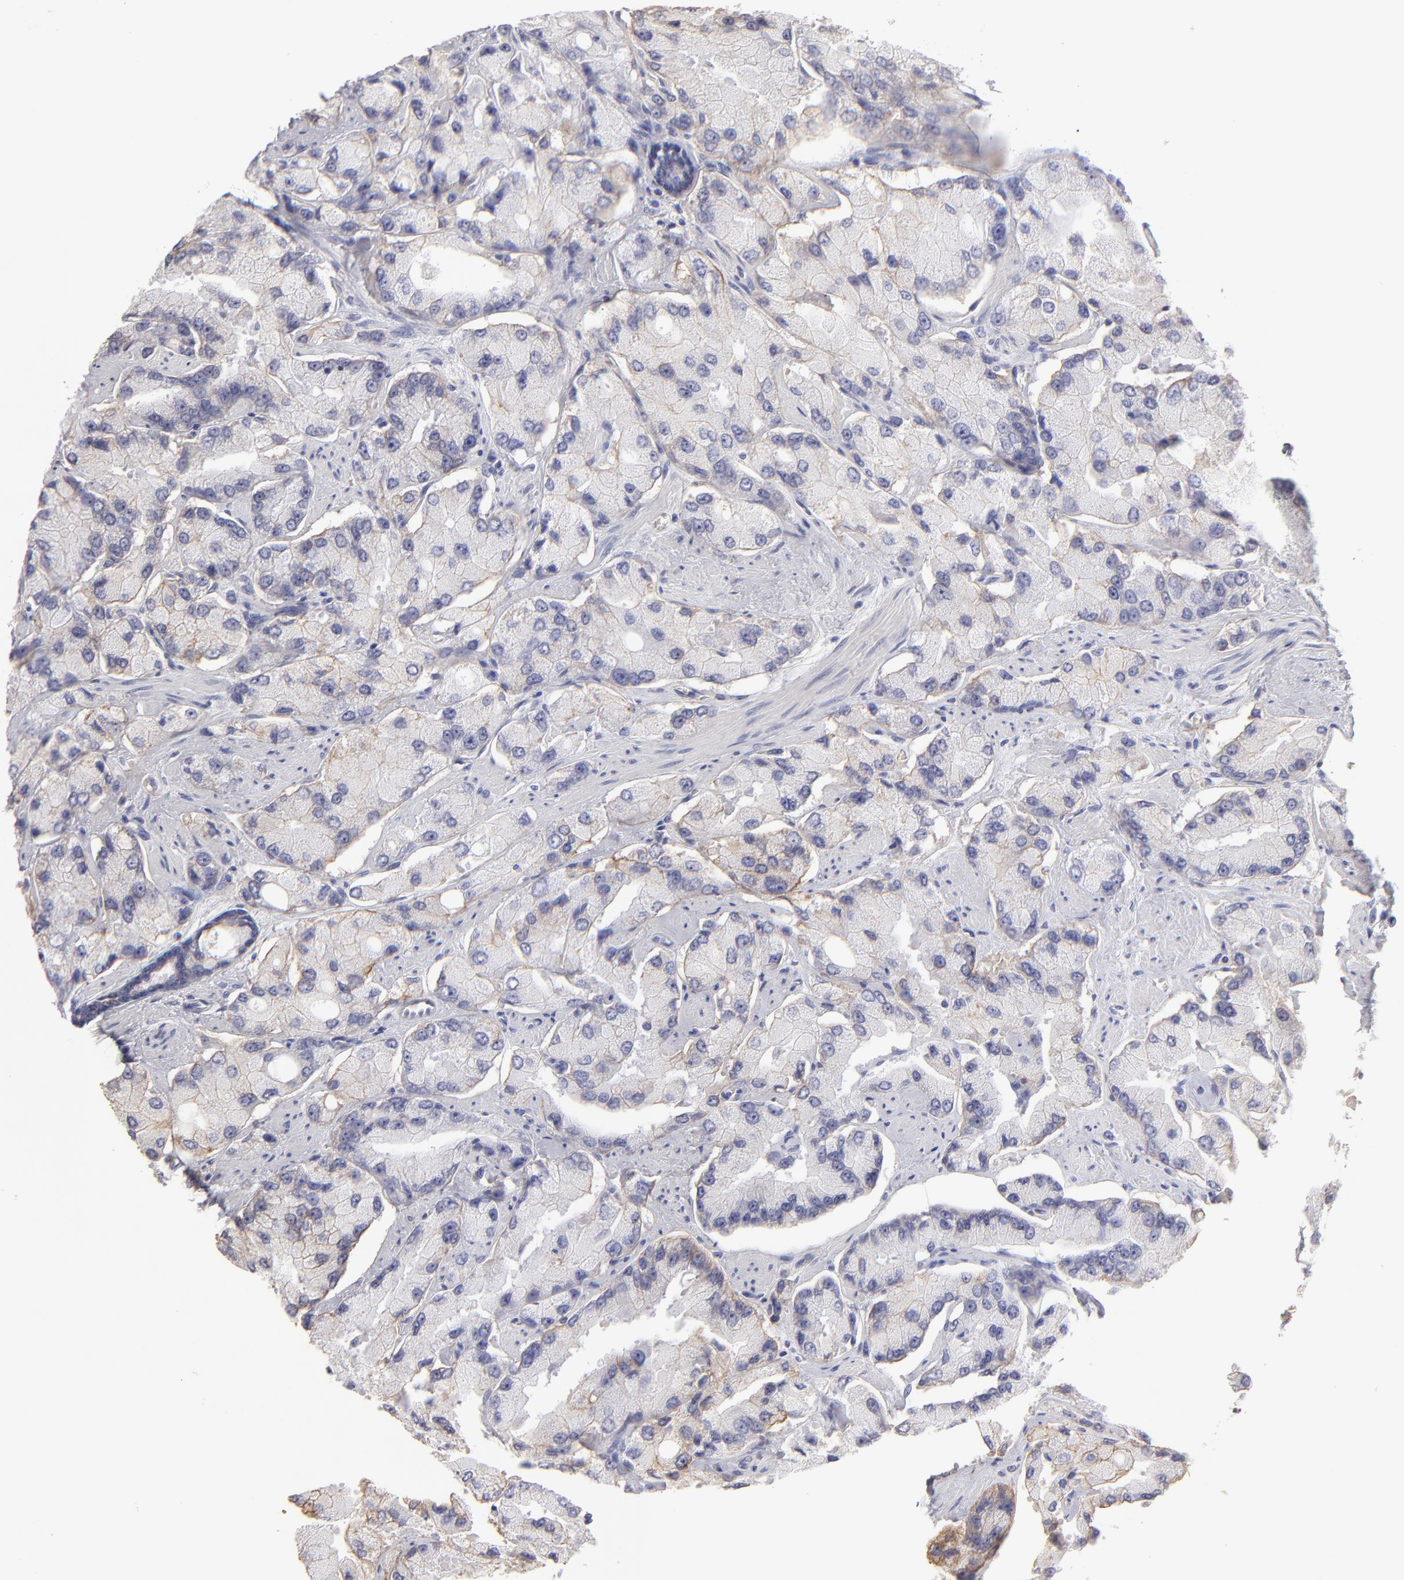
{"staining": {"intensity": "negative", "quantity": "none", "location": "none"}, "tissue": "prostate cancer", "cell_type": "Tumor cells", "image_type": "cancer", "snomed": [{"axis": "morphology", "description": "Adenocarcinoma, High grade"}, {"axis": "topography", "description": "Prostate"}], "caption": "IHC image of prostate cancer (high-grade adenocarcinoma) stained for a protein (brown), which displays no expression in tumor cells.", "gene": "ABCC4", "patient": {"sex": "male", "age": 58}}